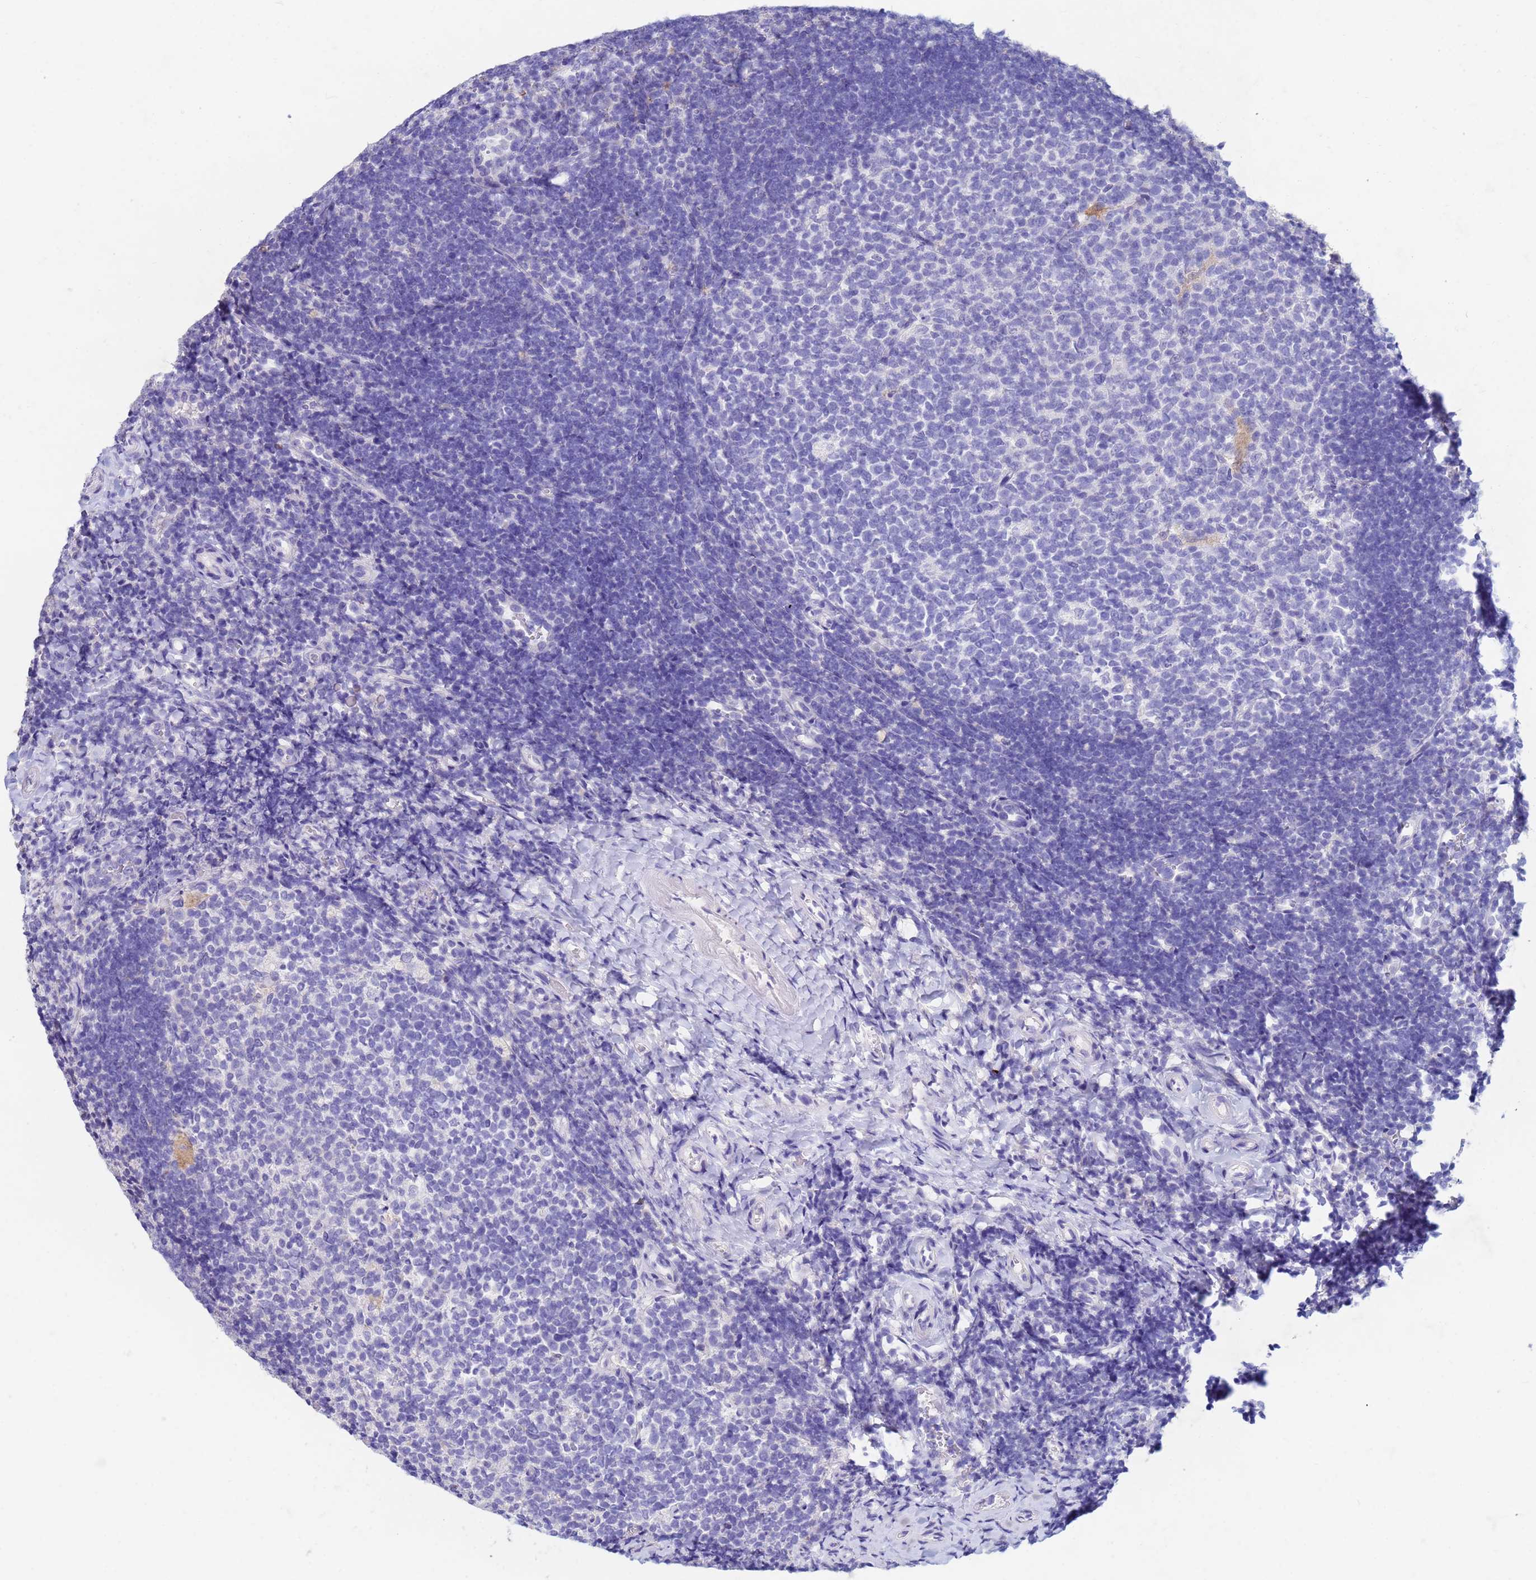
{"staining": {"intensity": "negative", "quantity": "none", "location": "none"}, "tissue": "tonsil", "cell_type": "Germinal center cells", "image_type": "normal", "snomed": [{"axis": "morphology", "description": "Normal tissue, NOS"}, {"axis": "topography", "description": "Tonsil"}], "caption": "Immunohistochemistry (IHC) photomicrograph of normal tonsil: tonsil stained with DAB (3,3'-diaminobenzidine) displays no significant protein staining in germinal center cells. The staining is performed using DAB (3,3'-diaminobenzidine) brown chromogen with nuclei counter-stained in using hematoxylin.", "gene": "CSTB", "patient": {"sex": "female", "age": 10}}